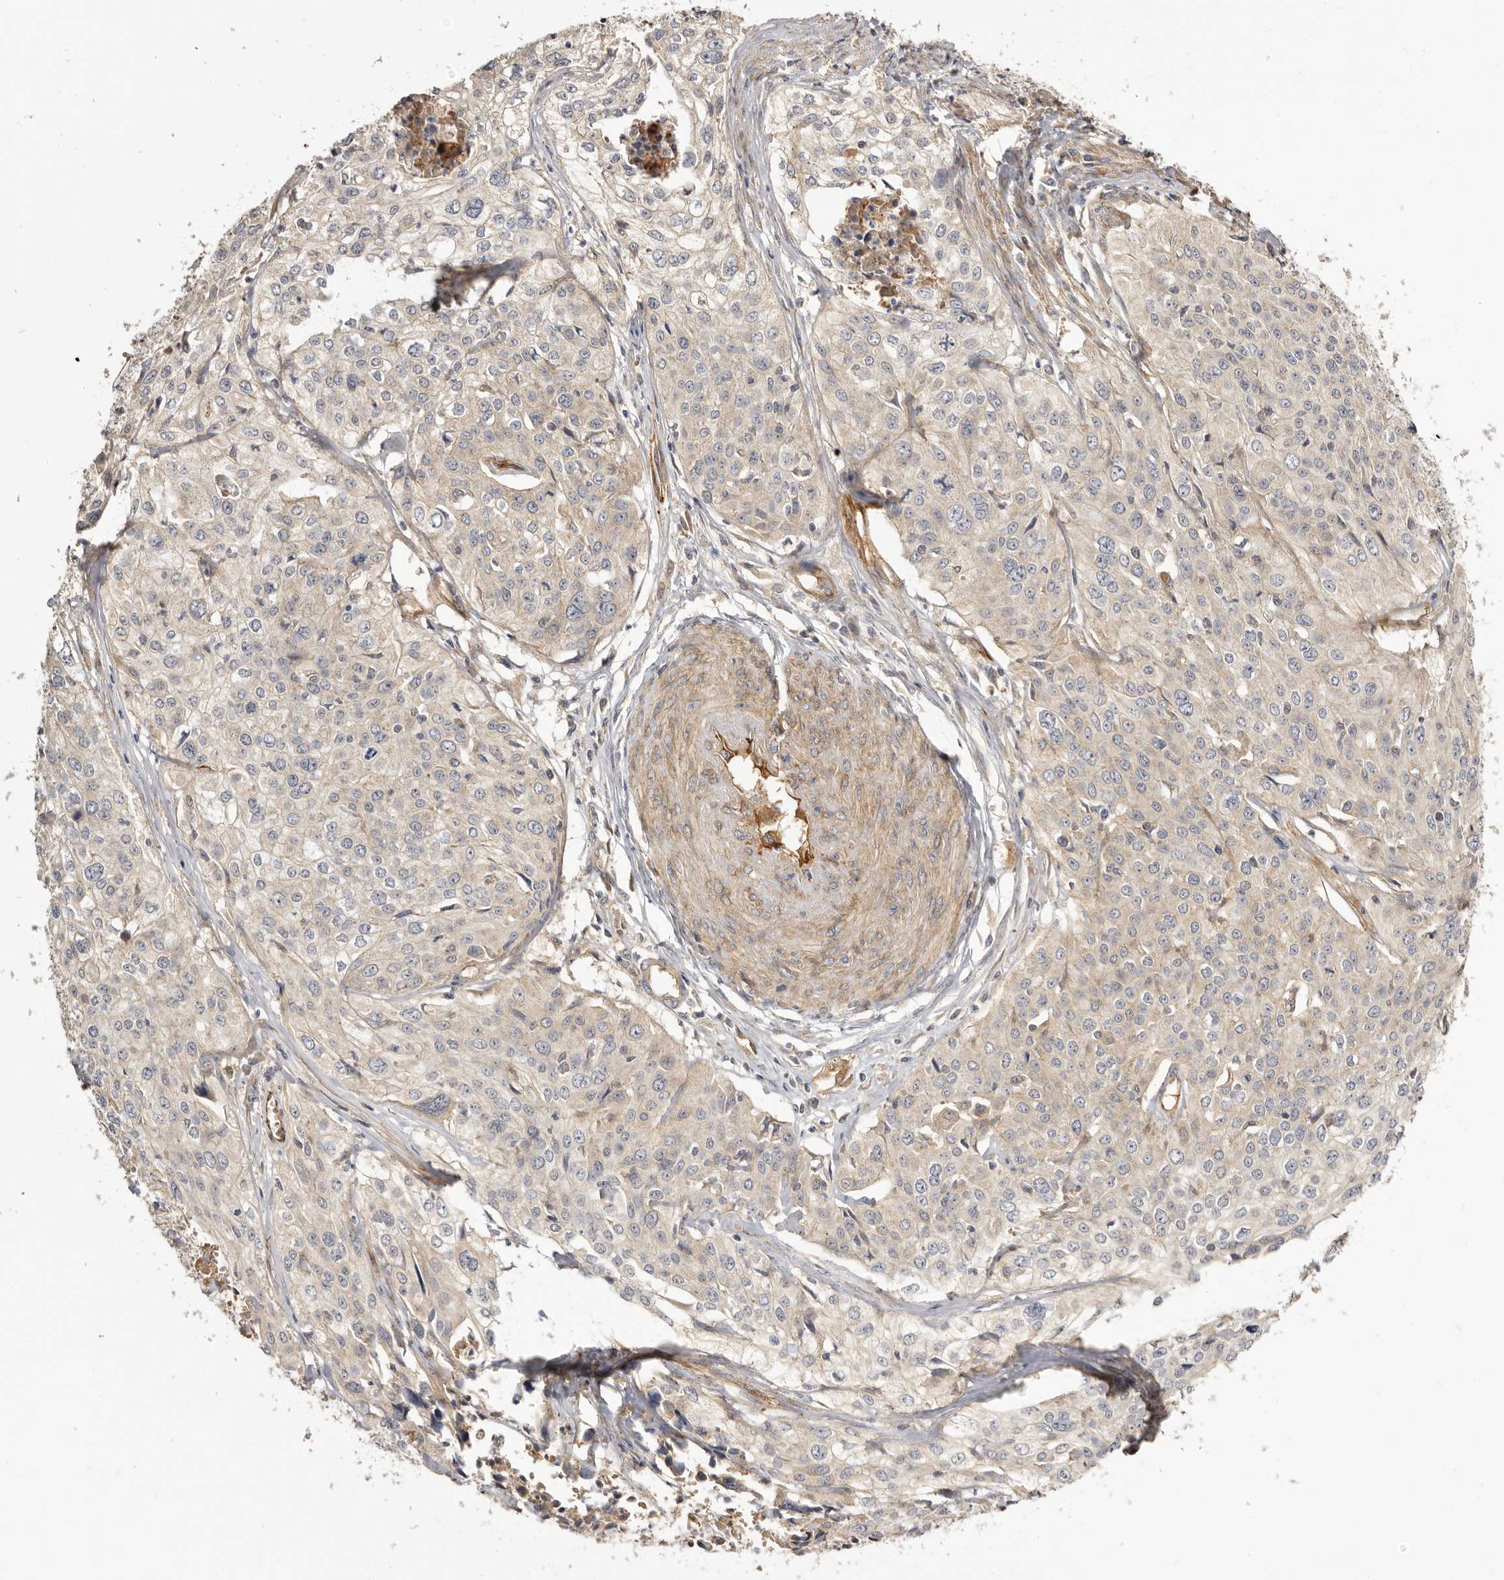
{"staining": {"intensity": "negative", "quantity": "none", "location": "none"}, "tissue": "cervical cancer", "cell_type": "Tumor cells", "image_type": "cancer", "snomed": [{"axis": "morphology", "description": "Squamous cell carcinoma, NOS"}, {"axis": "topography", "description": "Cervix"}], "caption": "An immunohistochemistry (IHC) image of squamous cell carcinoma (cervical) is shown. There is no staining in tumor cells of squamous cell carcinoma (cervical).", "gene": "ADAMTS9", "patient": {"sex": "female", "age": 31}}